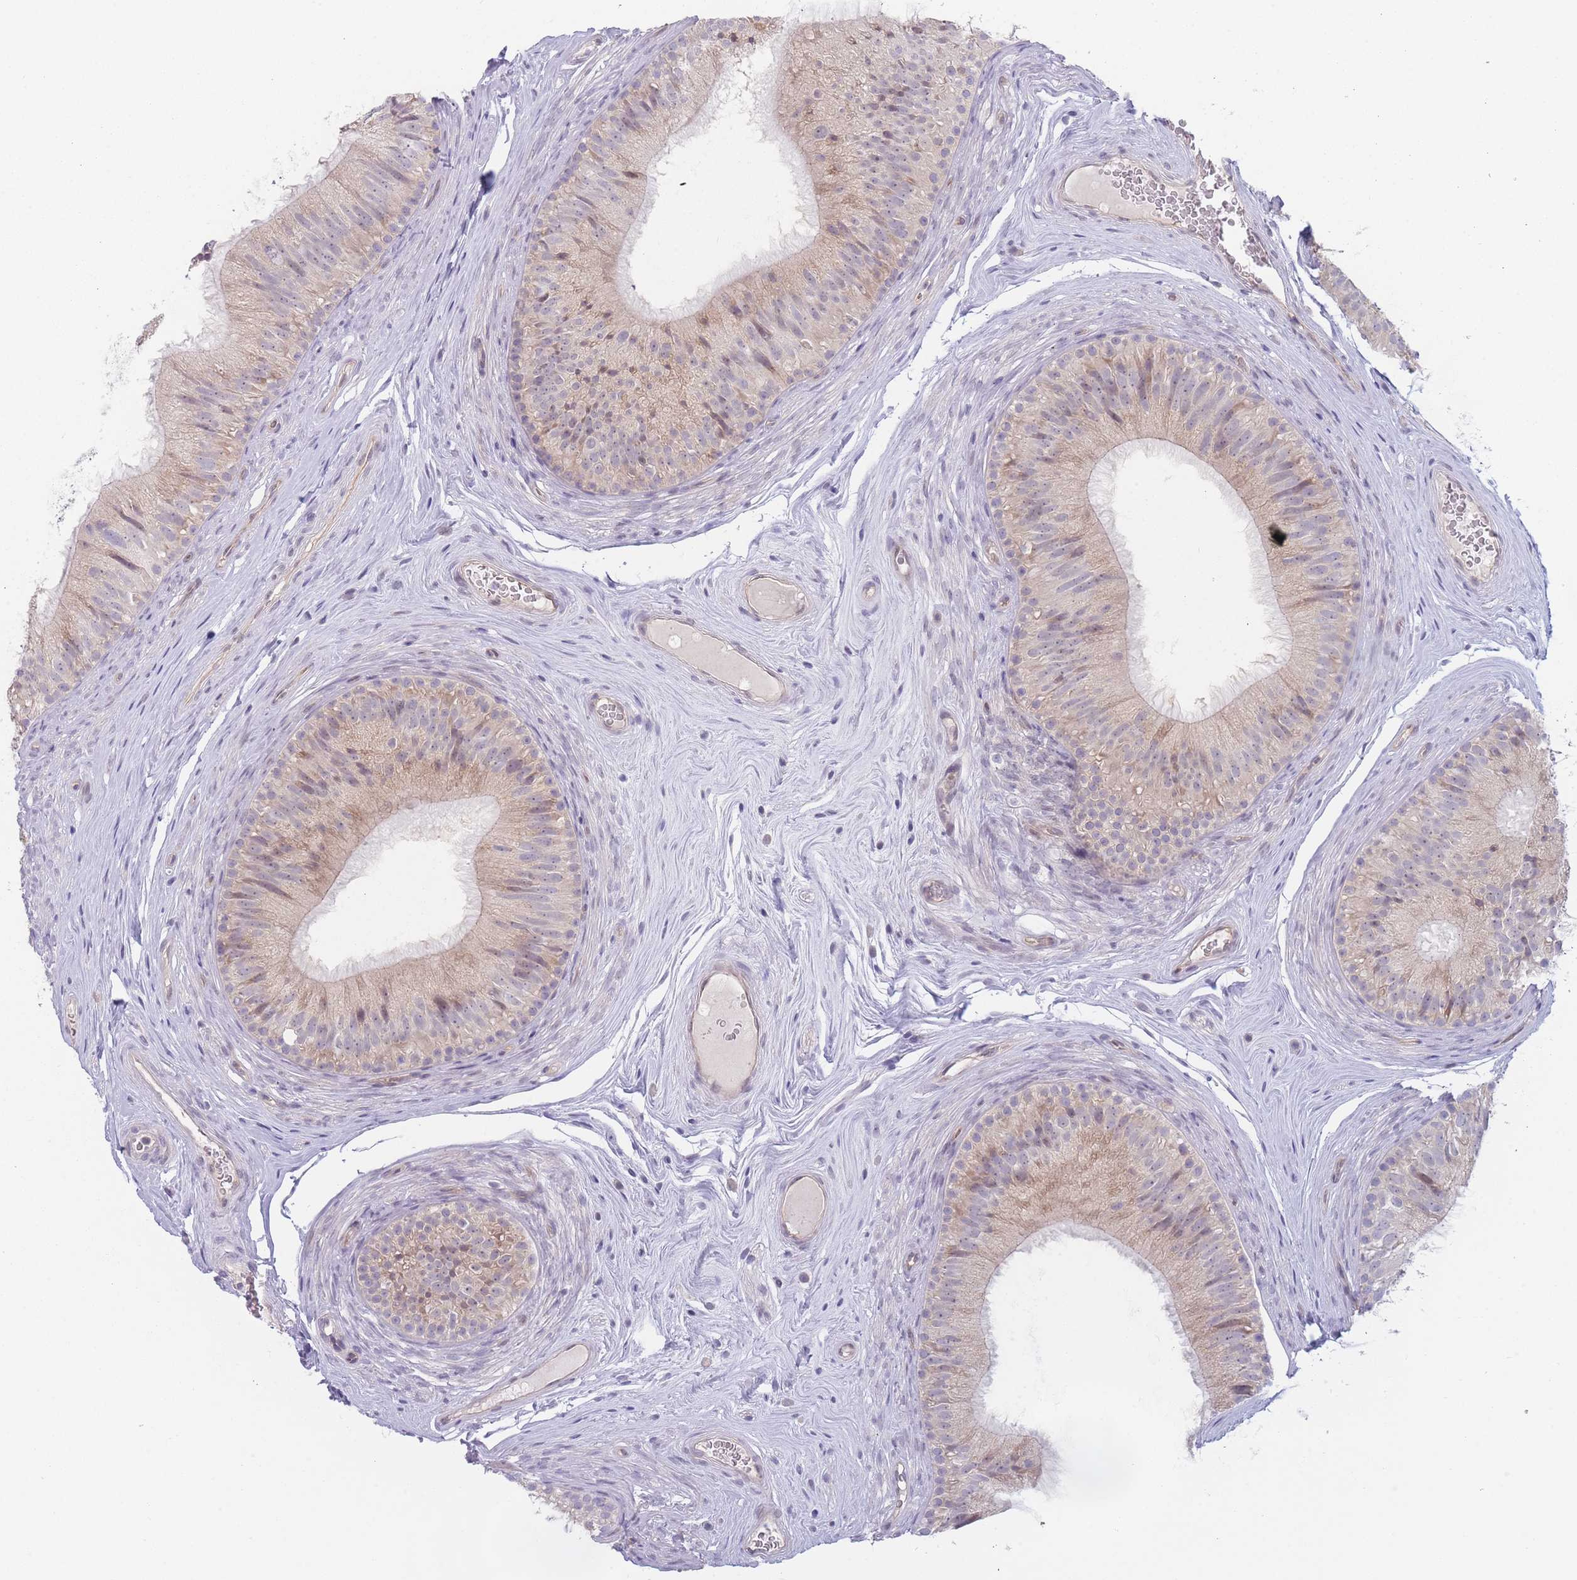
{"staining": {"intensity": "weak", "quantity": ">75%", "location": "cytoplasmic/membranous"}, "tissue": "epididymis", "cell_type": "Glandular cells", "image_type": "normal", "snomed": [{"axis": "morphology", "description": "Normal tissue, NOS"}, {"axis": "topography", "description": "Epididymis"}], "caption": "A brown stain highlights weak cytoplasmic/membranous staining of a protein in glandular cells of benign epididymis. (DAB IHC, brown staining for protein, blue staining for nuclei).", "gene": "FAM227B", "patient": {"sex": "male", "age": 34}}